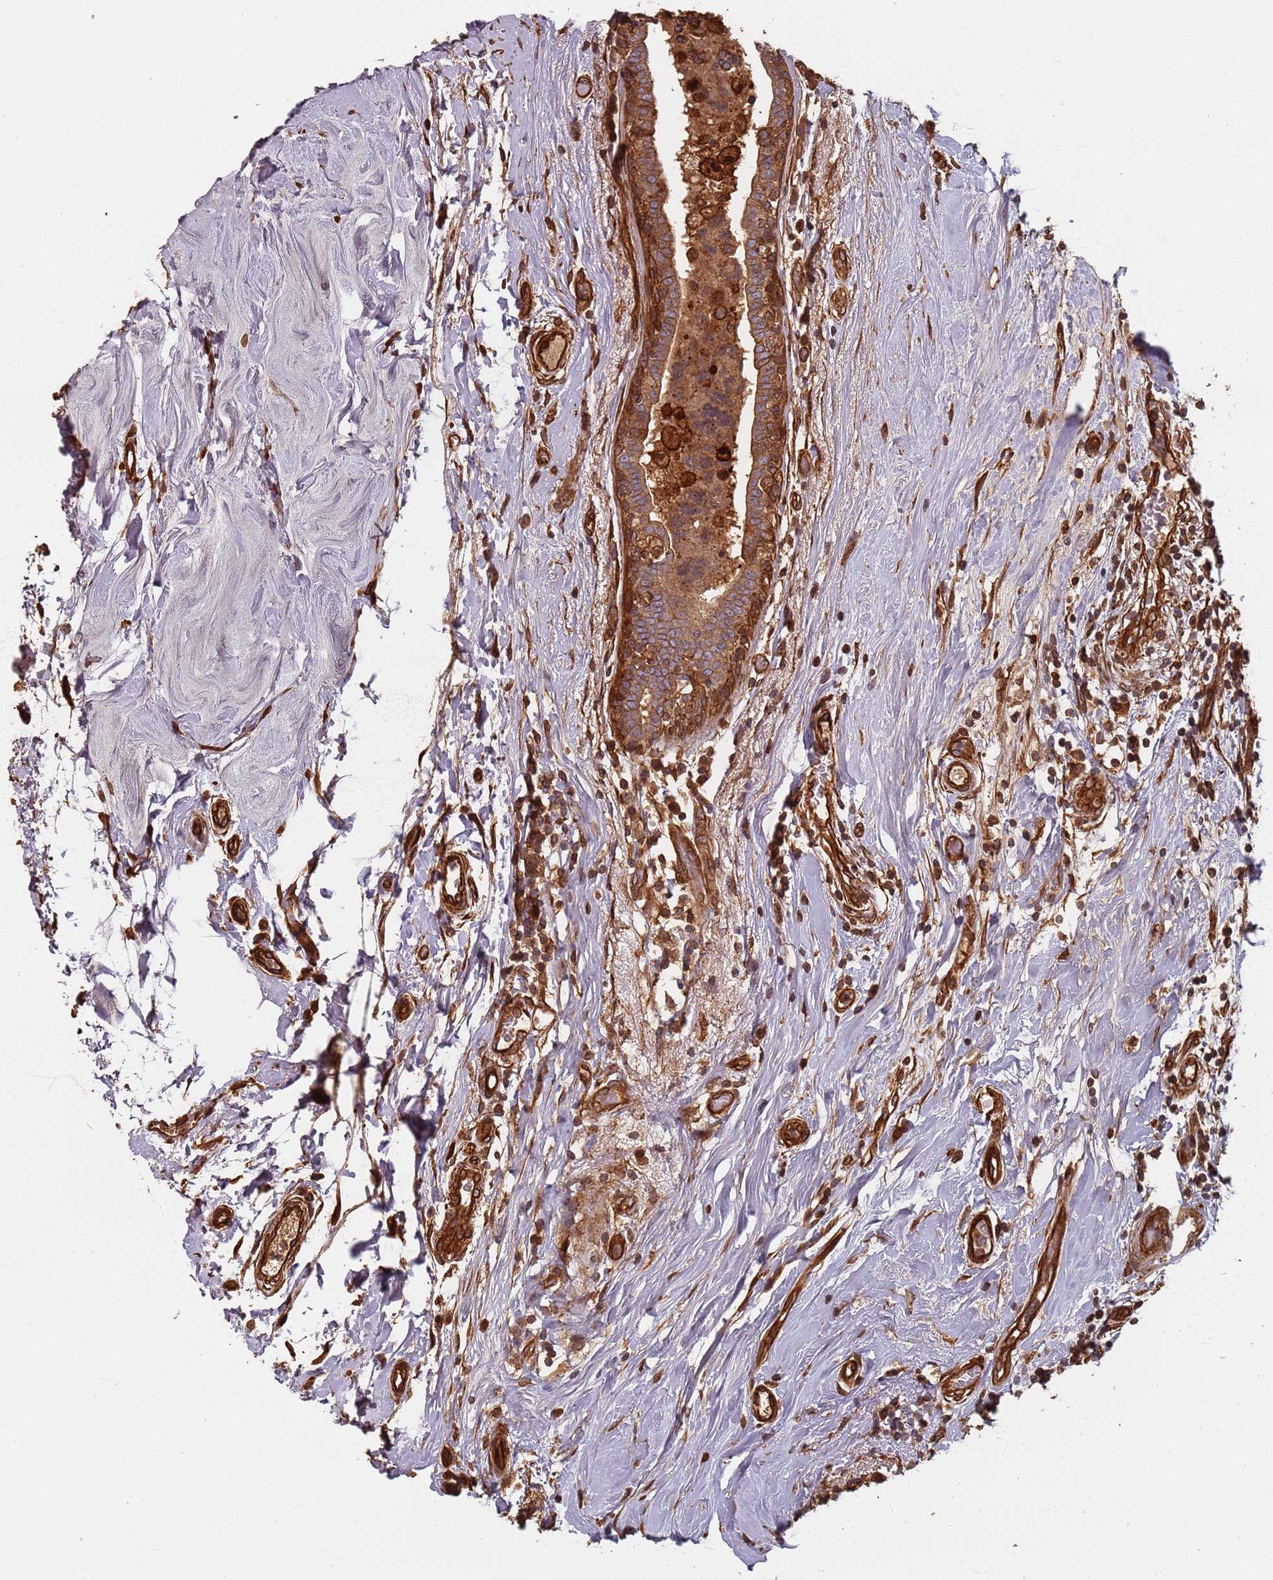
{"staining": {"intensity": "moderate", "quantity": ">75%", "location": "cytoplasmic/membranous"}, "tissue": "breast cancer", "cell_type": "Tumor cells", "image_type": "cancer", "snomed": [{"axis": "morphology", "description": "Duct carcinoma"}, {"axis": "topography", "description": "Breast"}], "caption": "Moderate cytoplasmic/membranous positivity for a protein is seen in approximately >75% of tumor cells of breast intraductal carcinoma using immunohistochemistry.", "gene": "SDCCAG8", "patient": {"sex": "female", "age": 62}}